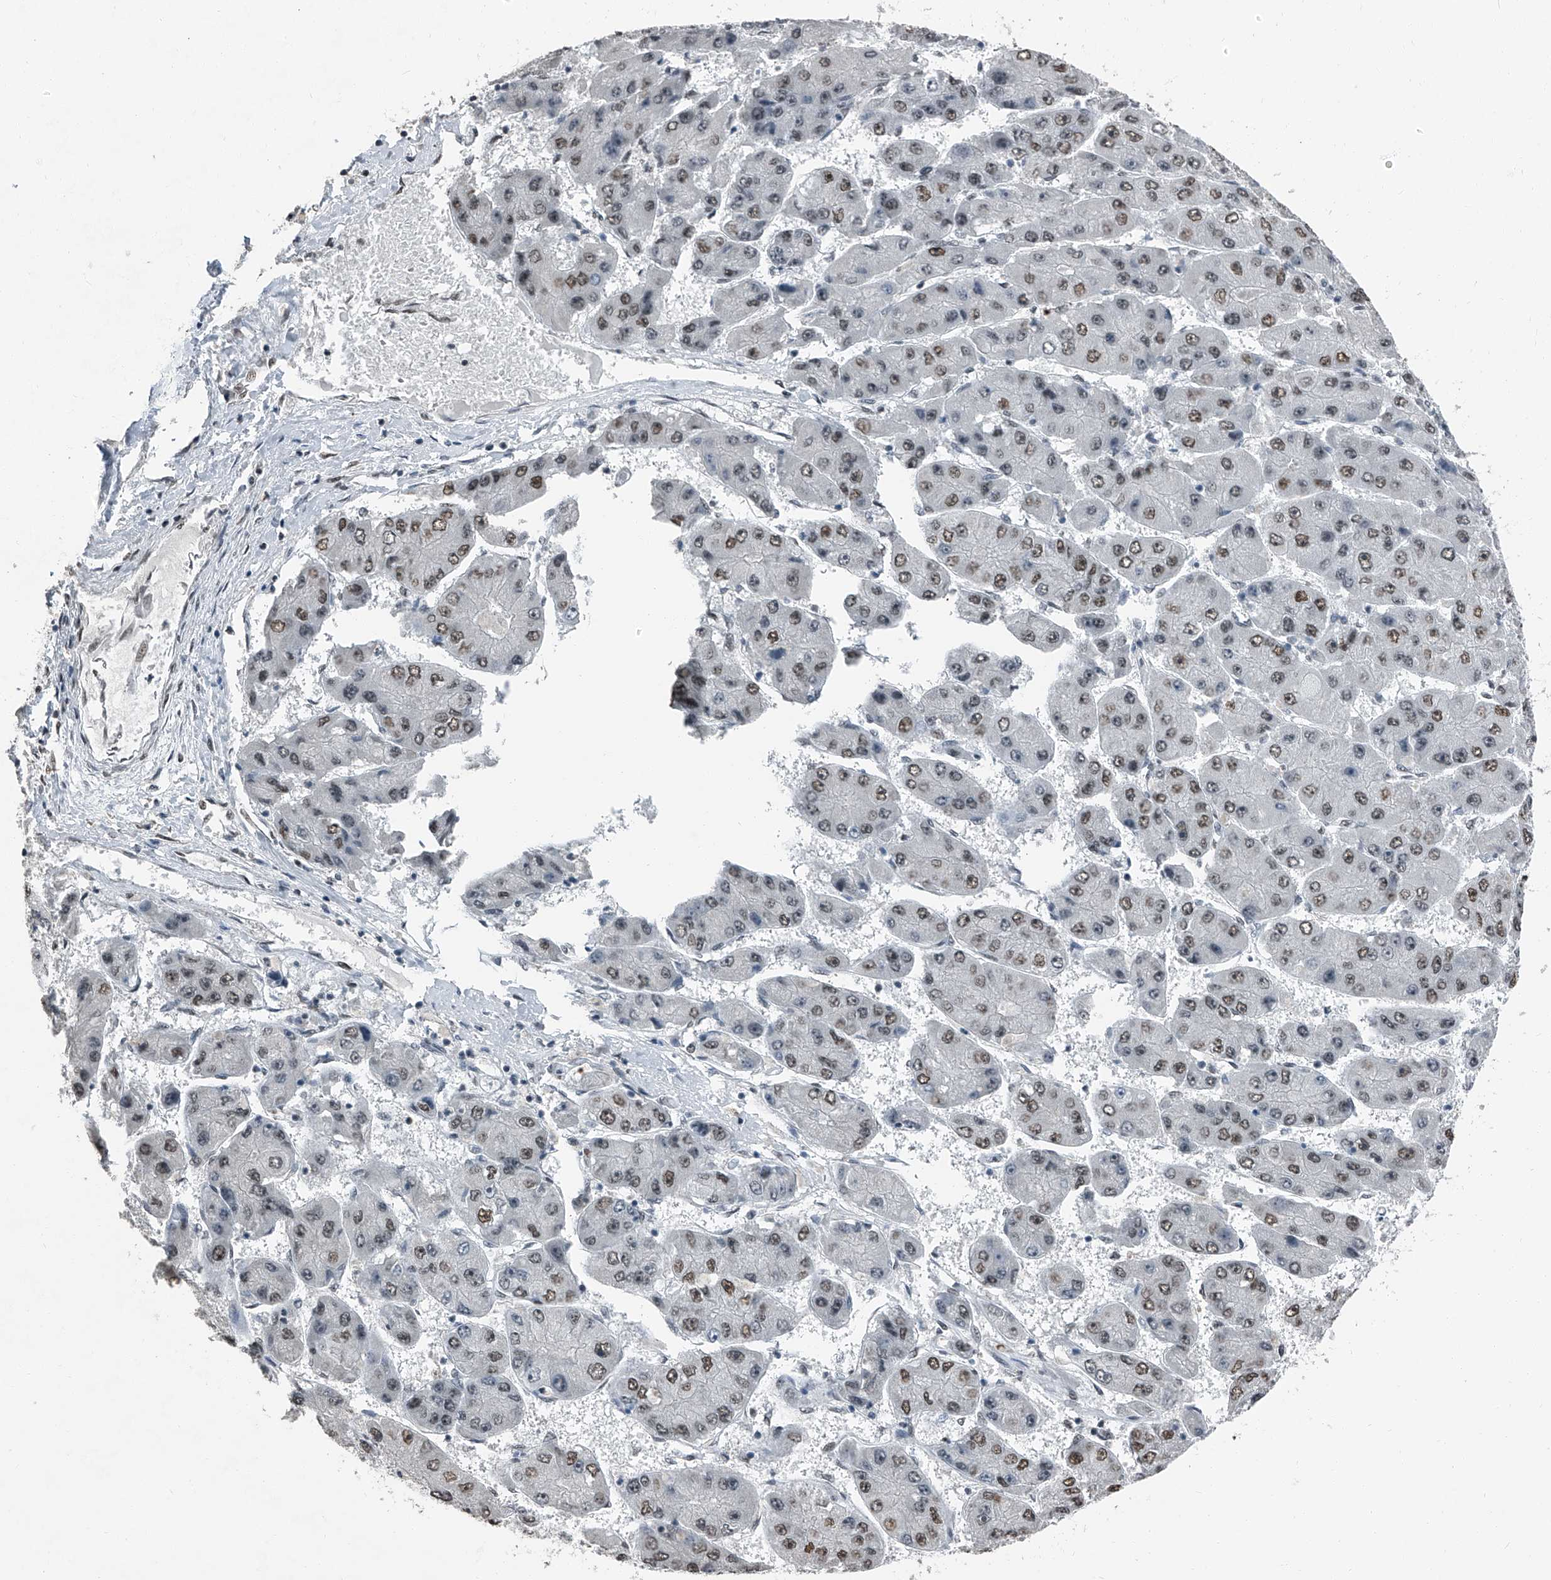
{"staining": {"intensity": "moderate", "quantity": ">75%", "location": "nuclear"}, "tissue": "liver cancer", "cell_type": "Tumor cells", "image_type": "cancer", "snomed": [{"axis": "morphology", "description": "Carcinoma, Hepatocellular, NOS"}, {"axis": "topography", "description": "Liver"}], "caption": "This histopathology image exhibits immunohistochemistry staining of hepatocellular carcinoma (liver), with medium moderate nuclear staining in approximately >75% of tumor cells.", "gene": "TCOF1", "patient": {"sex": "female", "age": 61}}